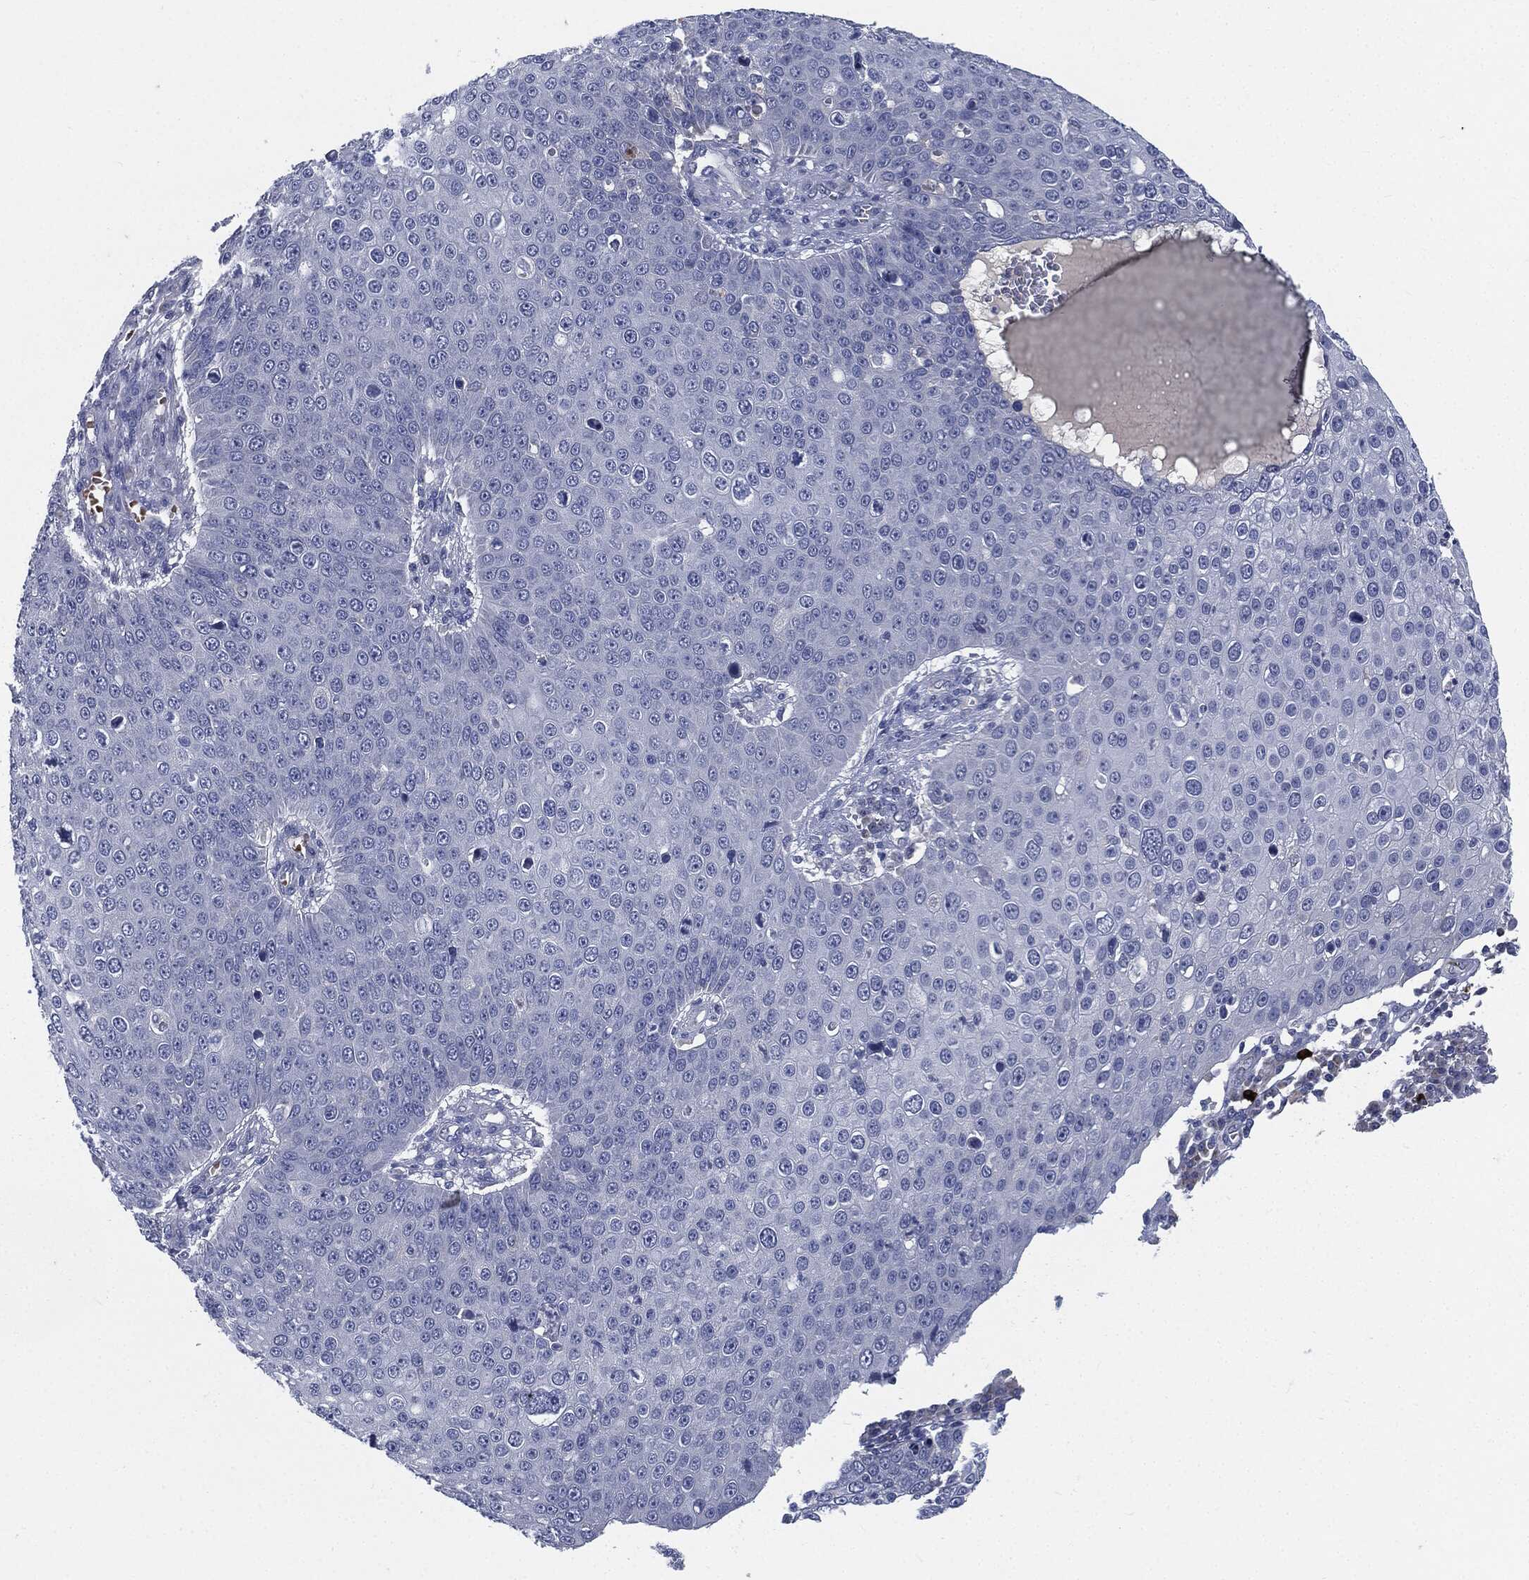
{"staining": {"intensity": "negative", "quantity": "none", "location": "none"}, "tissue": "skin cancer", "cell_type": "Tumor cells", "image_type": "cancer", "snomed": [{"axis": "morphology", "description": "Squamous cell carcinoma, NOS"}, {"axis": "topography", "description": "Skin"}], "caption": "Tumor cells show no significant protein staining in skin cancer.", "gene": "SIGLEC9", "patient": {"sex": "male", "age": 71}}